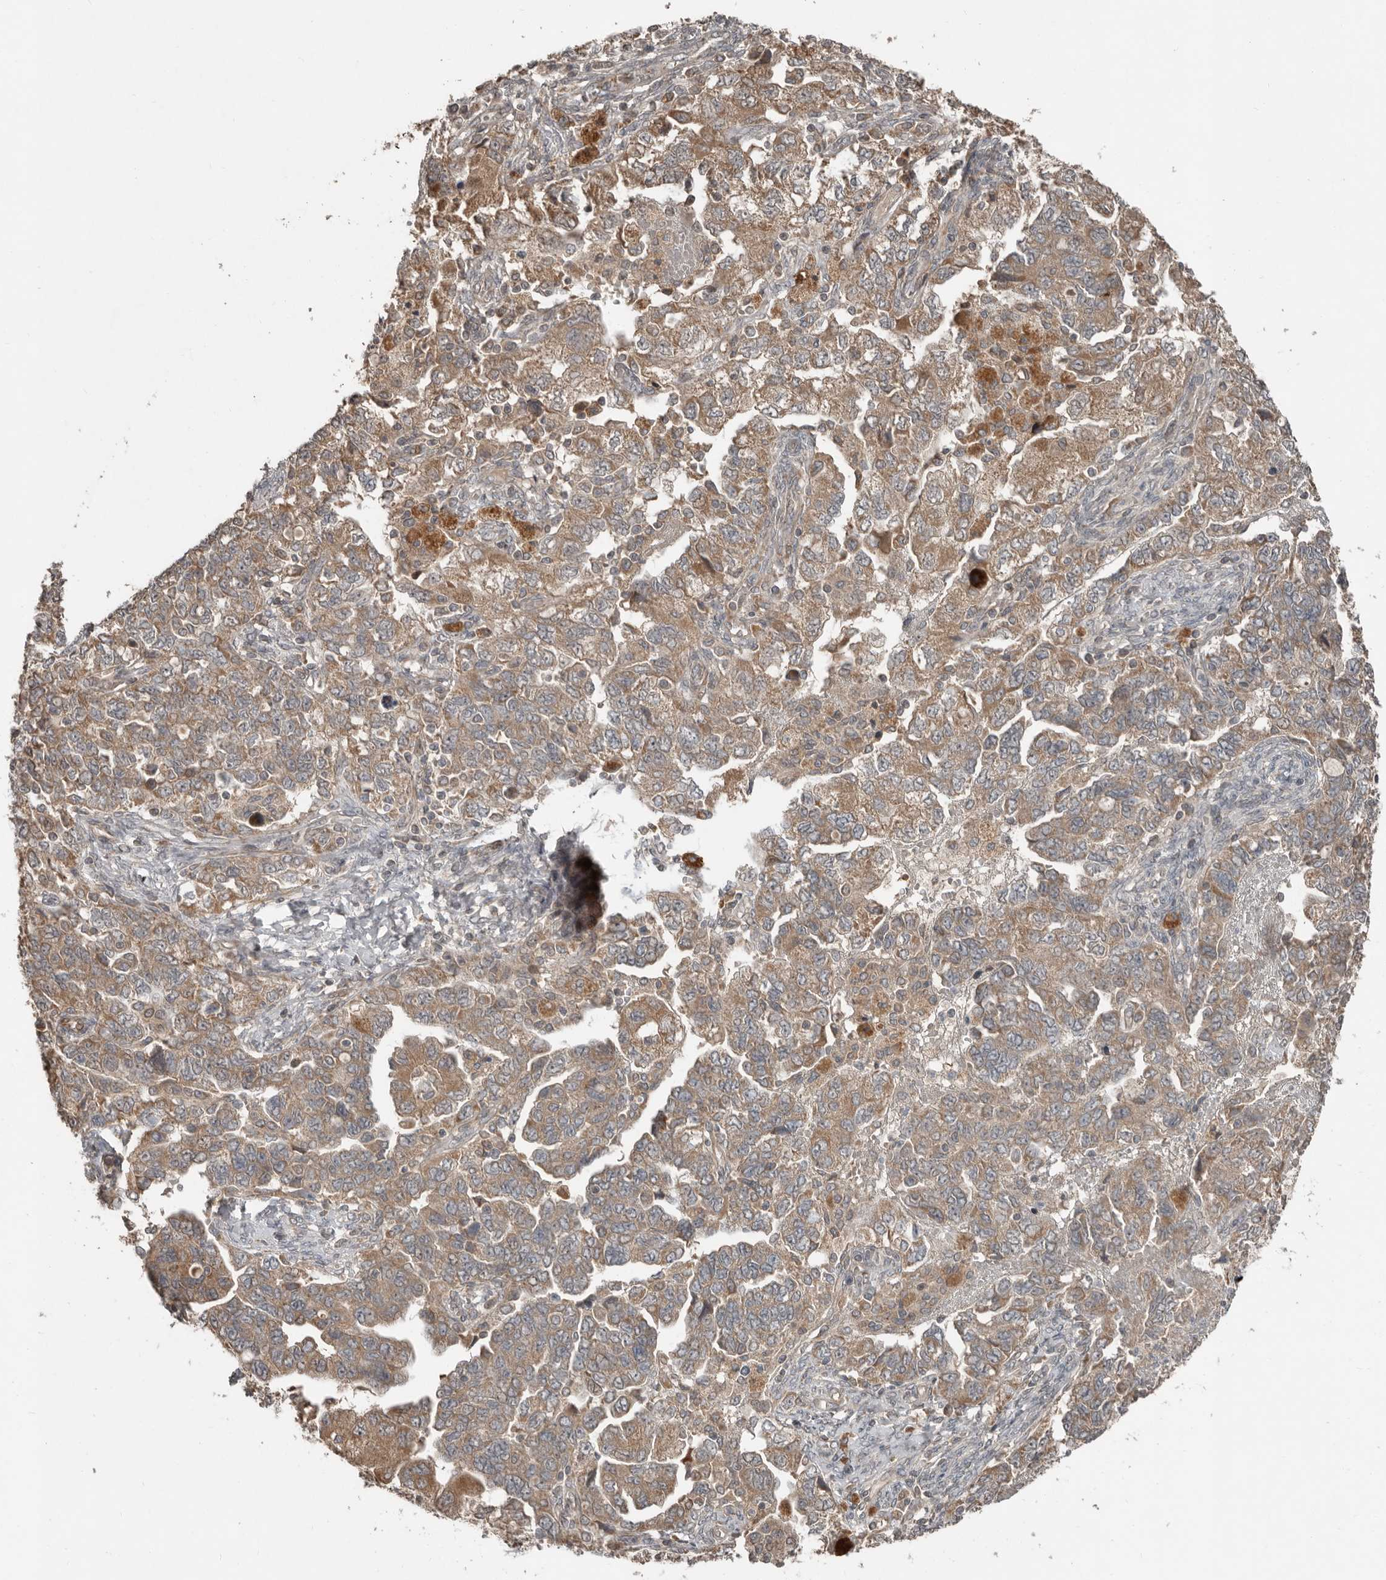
{"staining": {"intensity": "moderate", "quantity": ">75%", "location": "cytoplasmic/membranous"}, "tissue": "ovarian cancer", "cell_type": "Tumor cells", "image_type": "cancer", "snomed": [{"axis": "morphology", "description": "Carcinoma, NOS"}, {"axis": "morphology", "description": "Cystadenocarcinoma, serous, NOS"}, {"axis": "topography", "description": "Ovary"}], "caption": "Carcinoma (ovarian) stained for a protein (brown) shows moderate cytoplasmic/membranous positive positivity in about >75% of tumor cells.", "gene": "SLC6A7", "patient": {"sex": "female", "age": 69}}